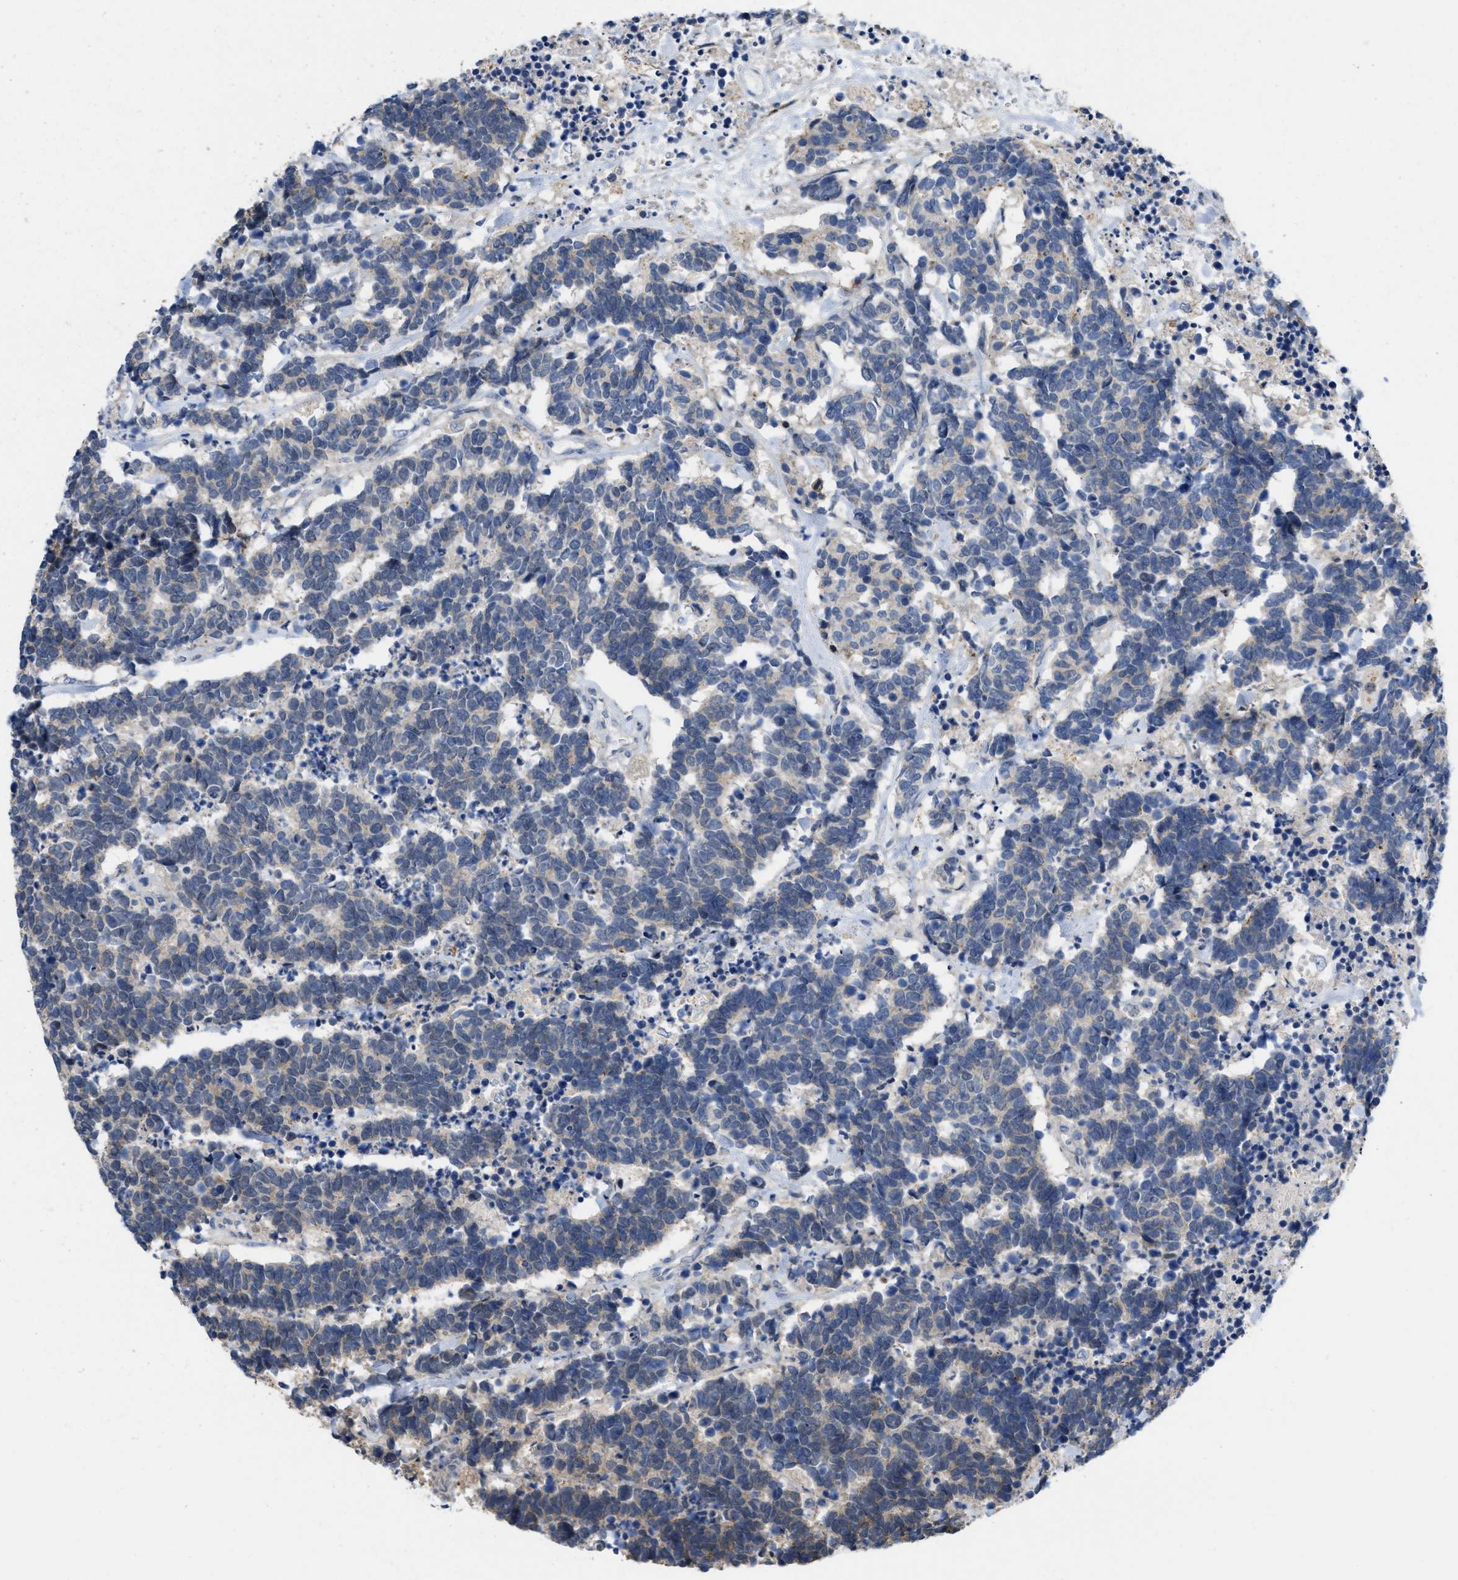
{"staining": {"intensity": "weak", "quantity": "<25%", "location": "cytoplasmic/membranous"}, "tissue": "carcinoid", "cell_type": "Tumor cells", "image_type": "cancer", "snomed": [{"axis": "morphology", "description": "Carcinoma, NOS"}, {"axis": "morphology", "description": "Carcinoid, malignant, NOS"}, {"axis": "topography", "description": "Urinary bladder"}], "caption": "Immunohistochemistry (IHC) histopathology image of neoplastic tissue: human carcinoma stained with DAB (3,3'-diaminobenzidine) reveals no significant protein staining in tumor cells.", "gene": "CDPF1", "patient": {"sex": "male", "age": 57}}